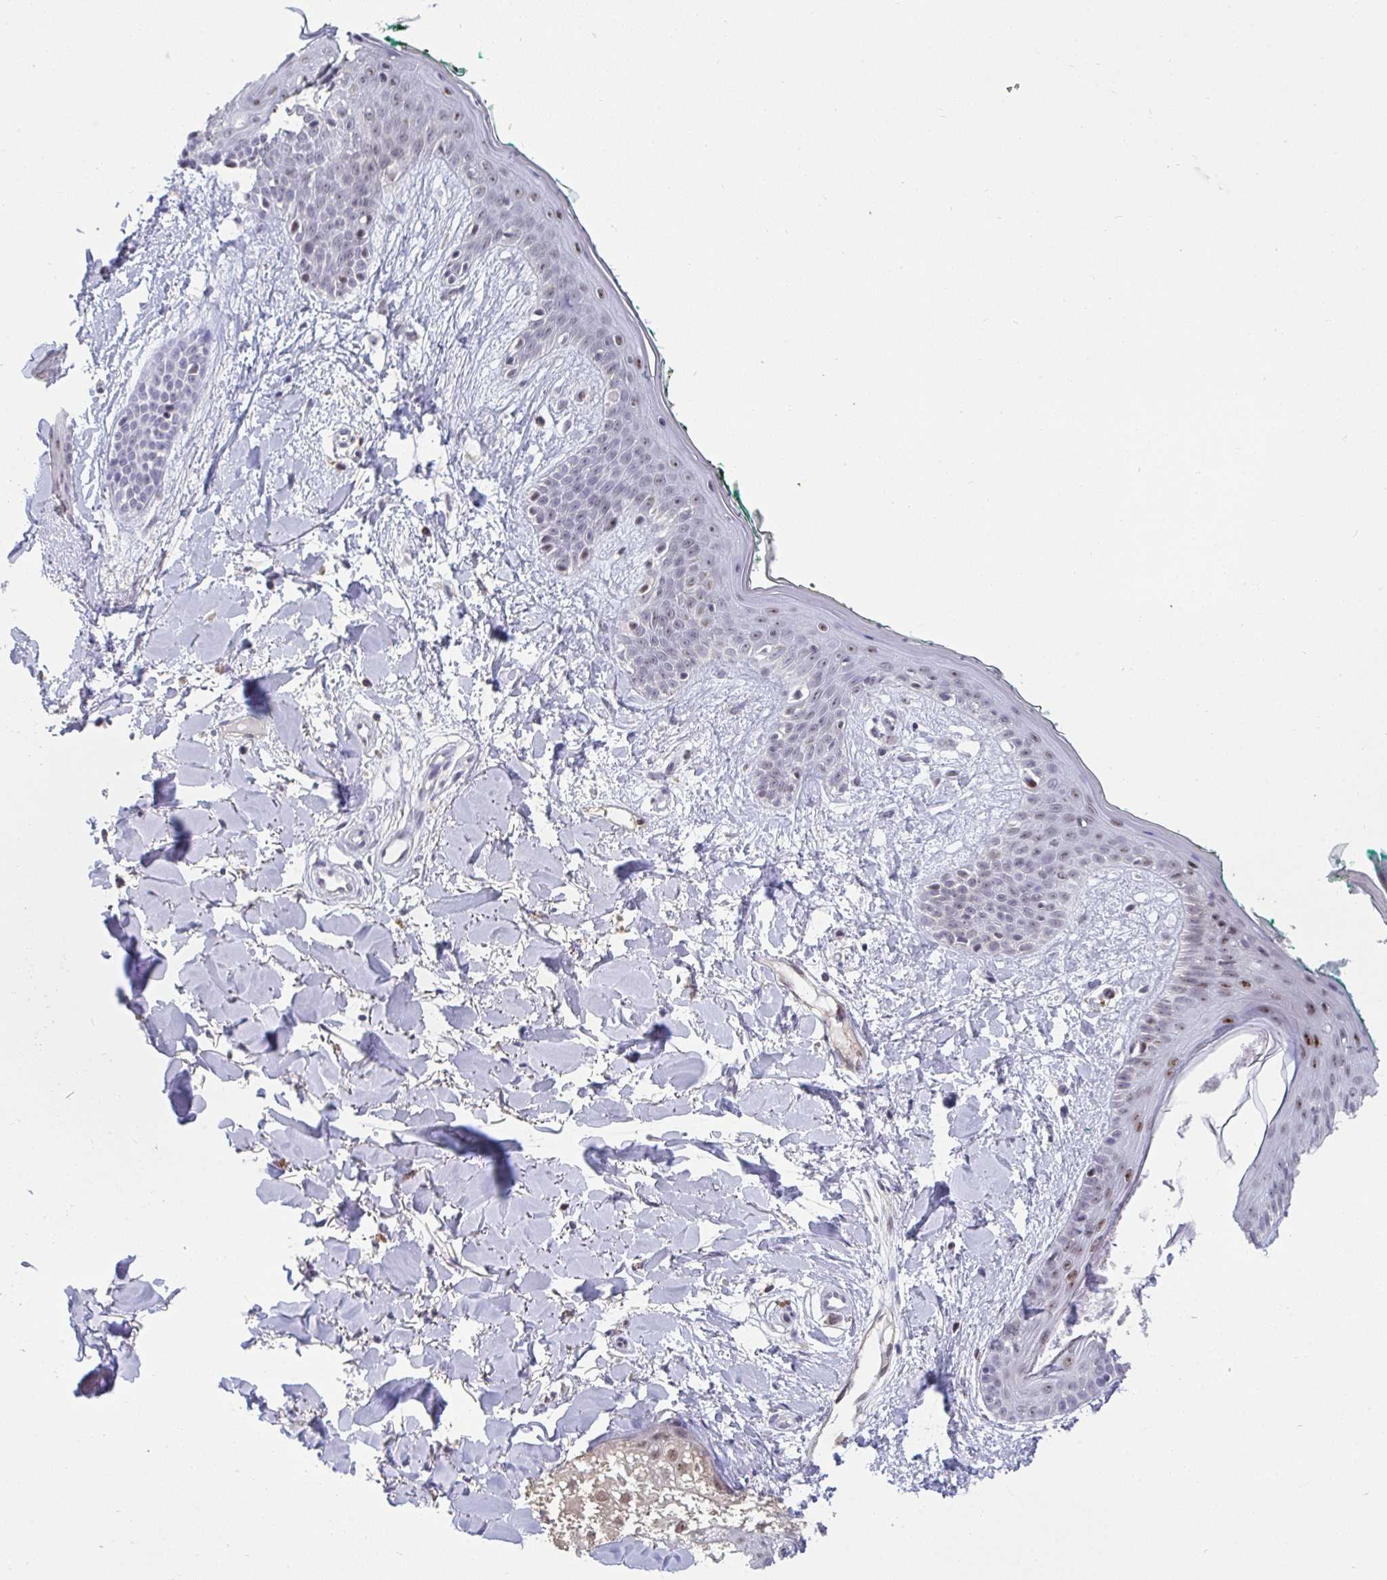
{"staining": {"intensity": "negative", "quantity": "none", "location": "none"}, "tissue": "skin", "cell_type": "Fibroblasts", "image_type": "normal", "snomed": [{"axis": "morphology", "description": "Normal tissue, NOS"}, {"axis": "topography", "description": "Skin"}], "caption": "Protein analysis of unremarkable skin demonstrates no significant expression in fibroblasts. Brightfield microscopy of IHC stained with DAB (3,3'-diaminobenzidine) (brown) and hematoxylin (blue), captured at high magnification.", "gene": "SENP3", "patient": {"sex": "female", "age": 34}}